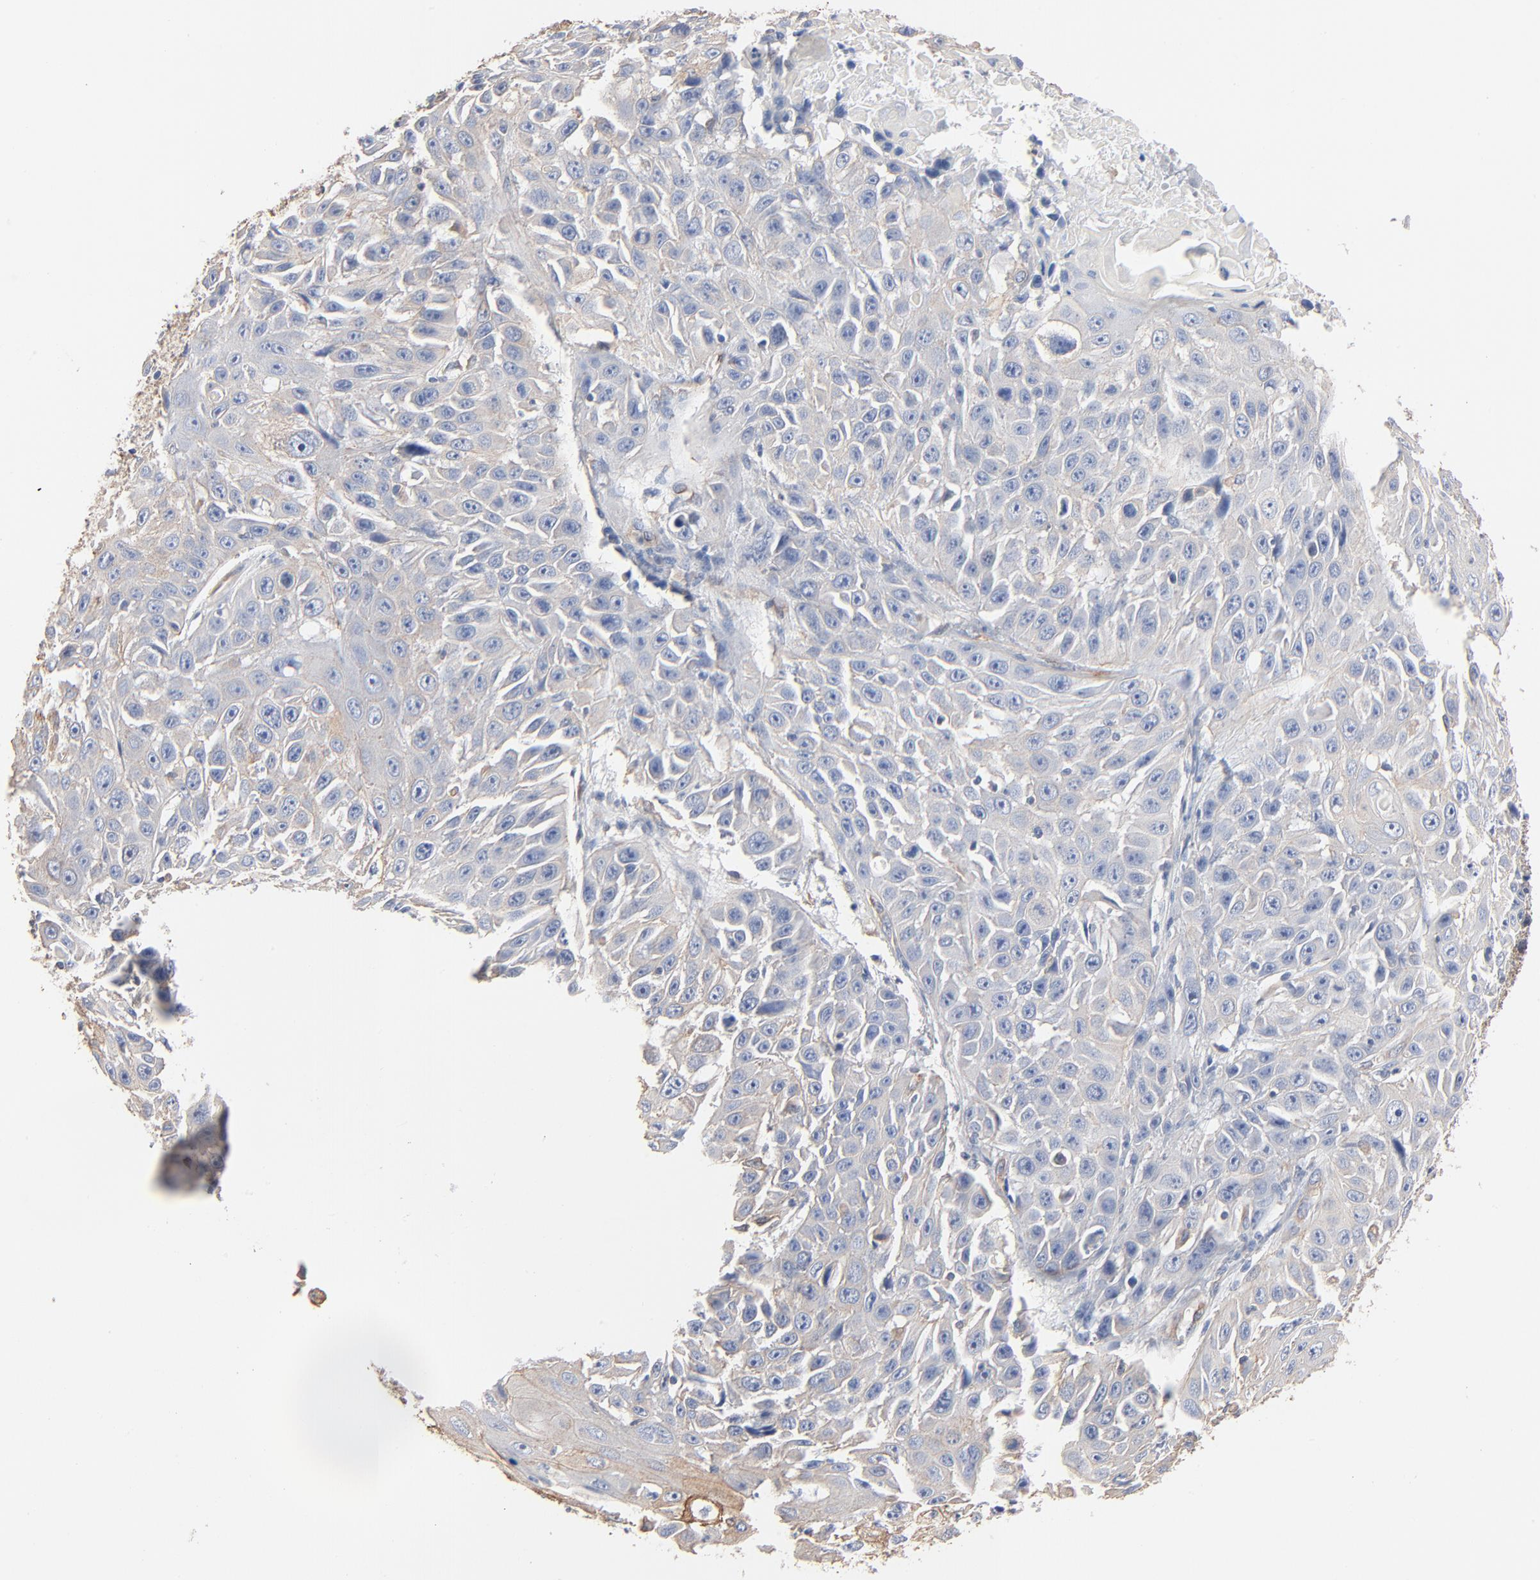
{"staining": {"intensity": "negative", "quantity": "none", "location": "none"}, "tissue": "cervical cancer", "cell_type": "Tumor cells", "image_type": "cancer", "snomed": [{"axis": "morphology", "description": "Squamous cell carcinoma, NOS"}, {"axis": "topography", "description": "Cervix"}], "caption": "Micrograph shows no significant protein expression in tumor cells of cervical squamous cell carcinoma. (DAB (3,3'-diaminobenzidine) immunohistochemistry, high magnification).", "gene": "ABCD4", "patient": {"sex": "female", "age": 39}}